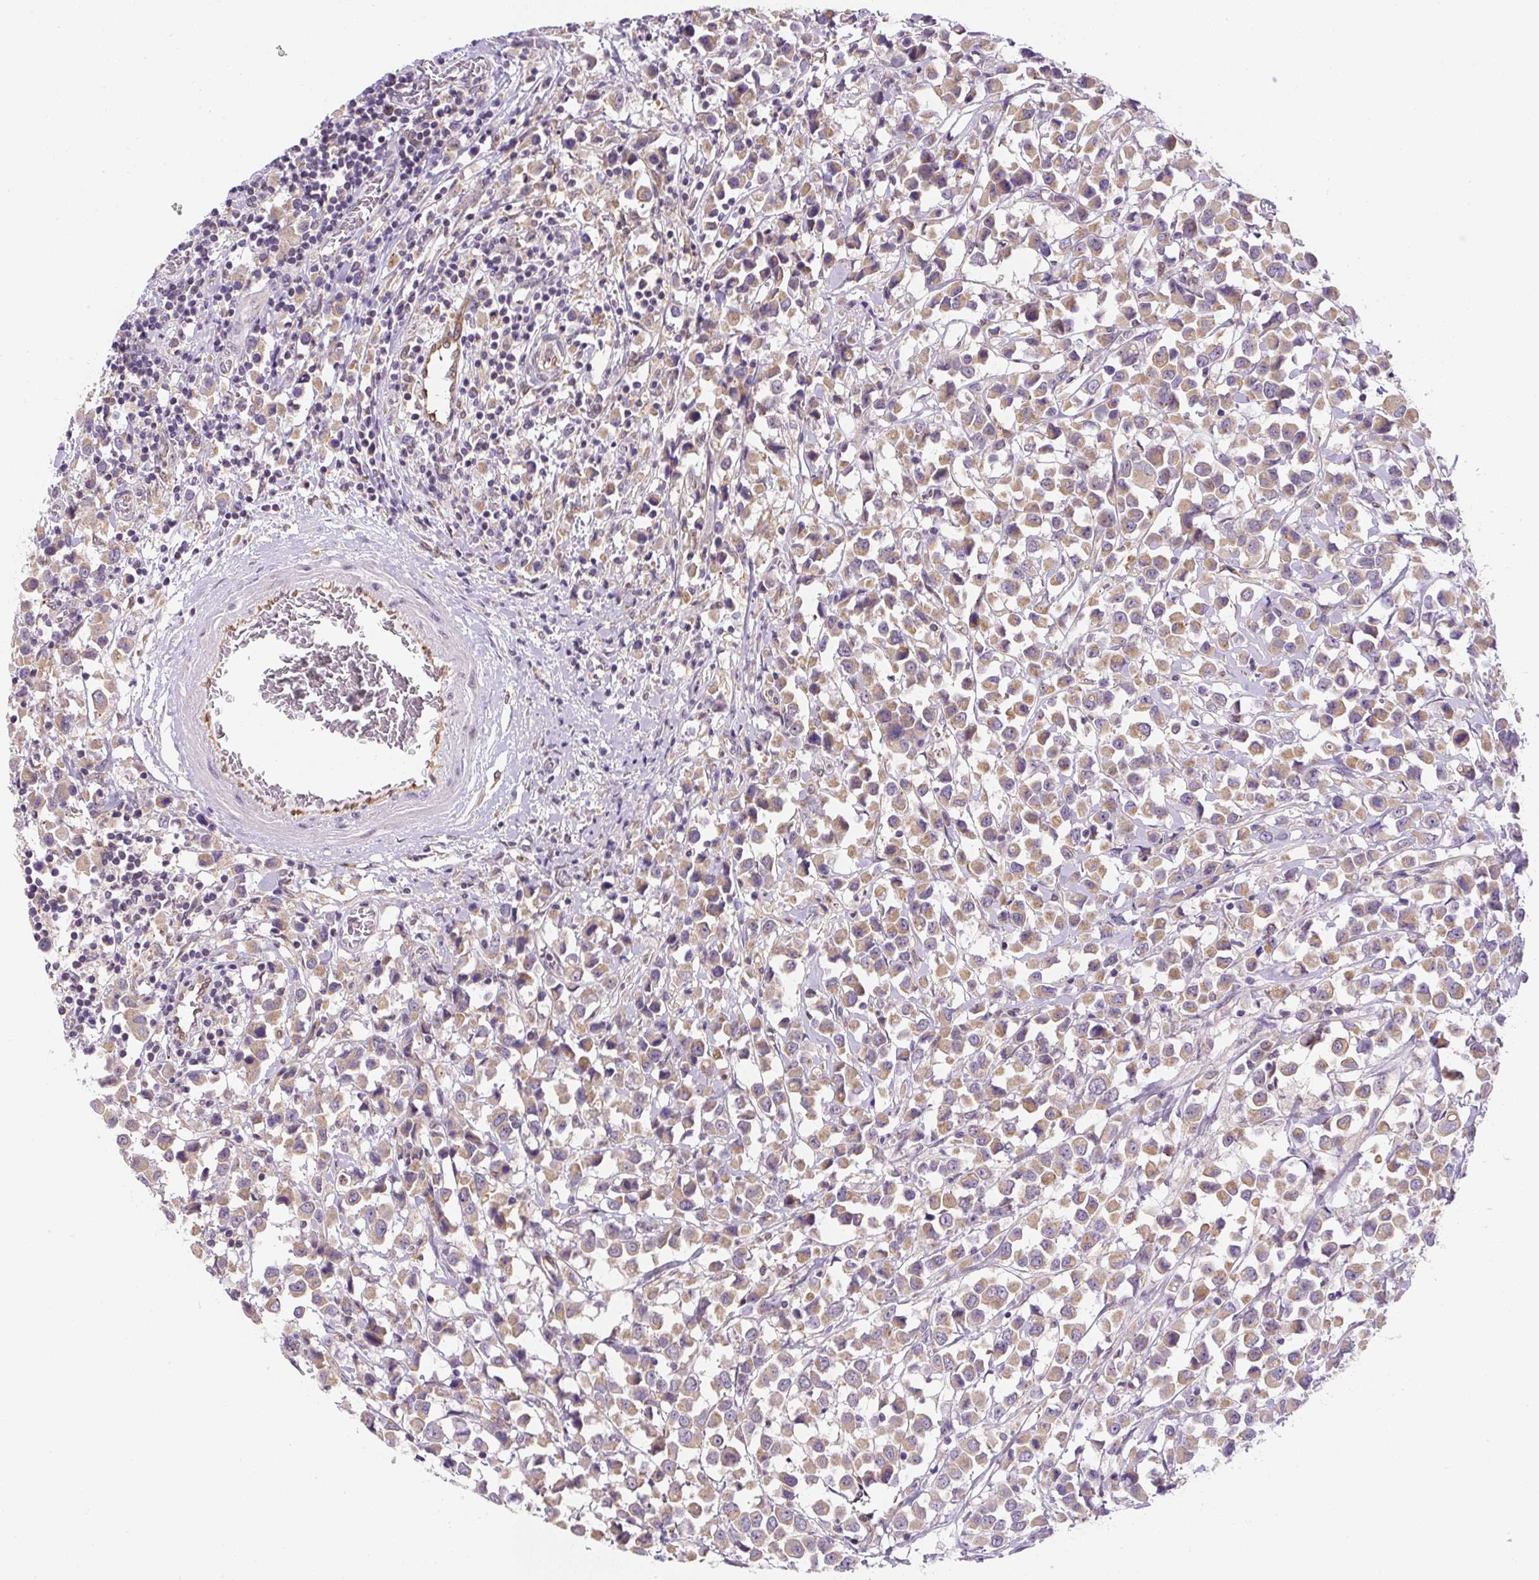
{"staining": {"intensity": "moderate", "quantity": ">75%", "location": "cytoplasmic/membranous"}, "tissue": "breast cancer", "cell_type": "Tumor cells", "image_type": "cancer", "snomed": [{"axis": "morphology", "description": "Duct carcinoma"}, {"axis": "topography", "description": "Breast"}], "caption": "The image reveals immunohistochemical staining of infiltrating ductal carcinoma (breast). There is moderate cytoplasmic/membranous positivity is identified in about >75% of tumor cells.", "gene": "PLA2G4A", "patient": {"sex": "female", "age": 61}}